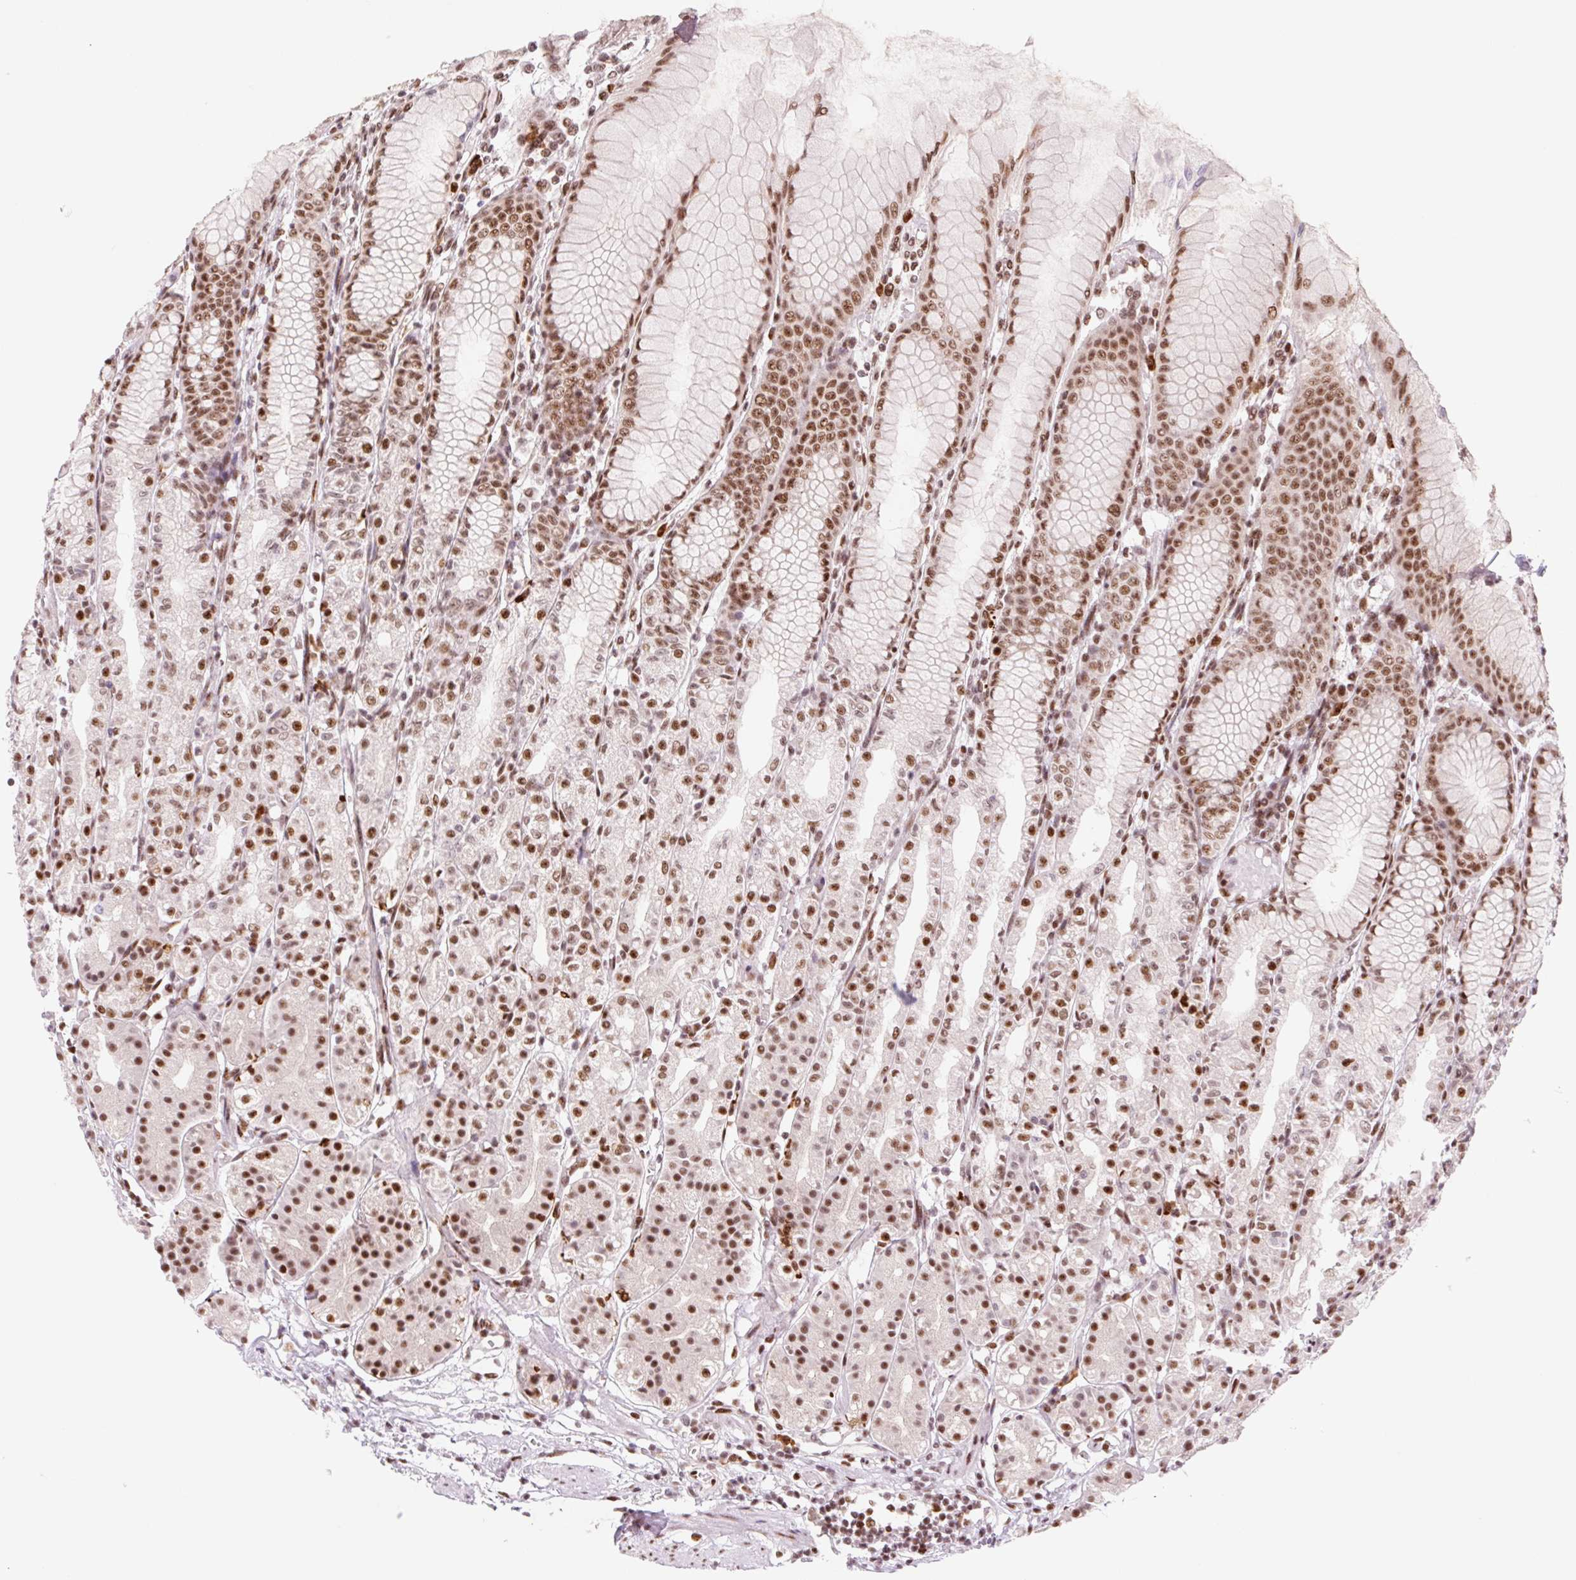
{"staining": {"intensity": "strong", "quantity": "25%-75%", "location": "nuclear"}, "tissue": "stomach", "cell_type": "Glandular cells", "image_type": "normal", "snomed": [{"axis": "morphology", "description": "Normal tissue, NOS"}, {"axis": "topography", "description": "Stomach"}], "caption": "Immunohistochemistry image of unremarkable human stomach stained for a protein (brown), which displays high levels of strong nuclear staining in approximately 25%-75% of glandular cells.", "gene": "PRDM11", "patient": {"sex": "female", "age": 57}}